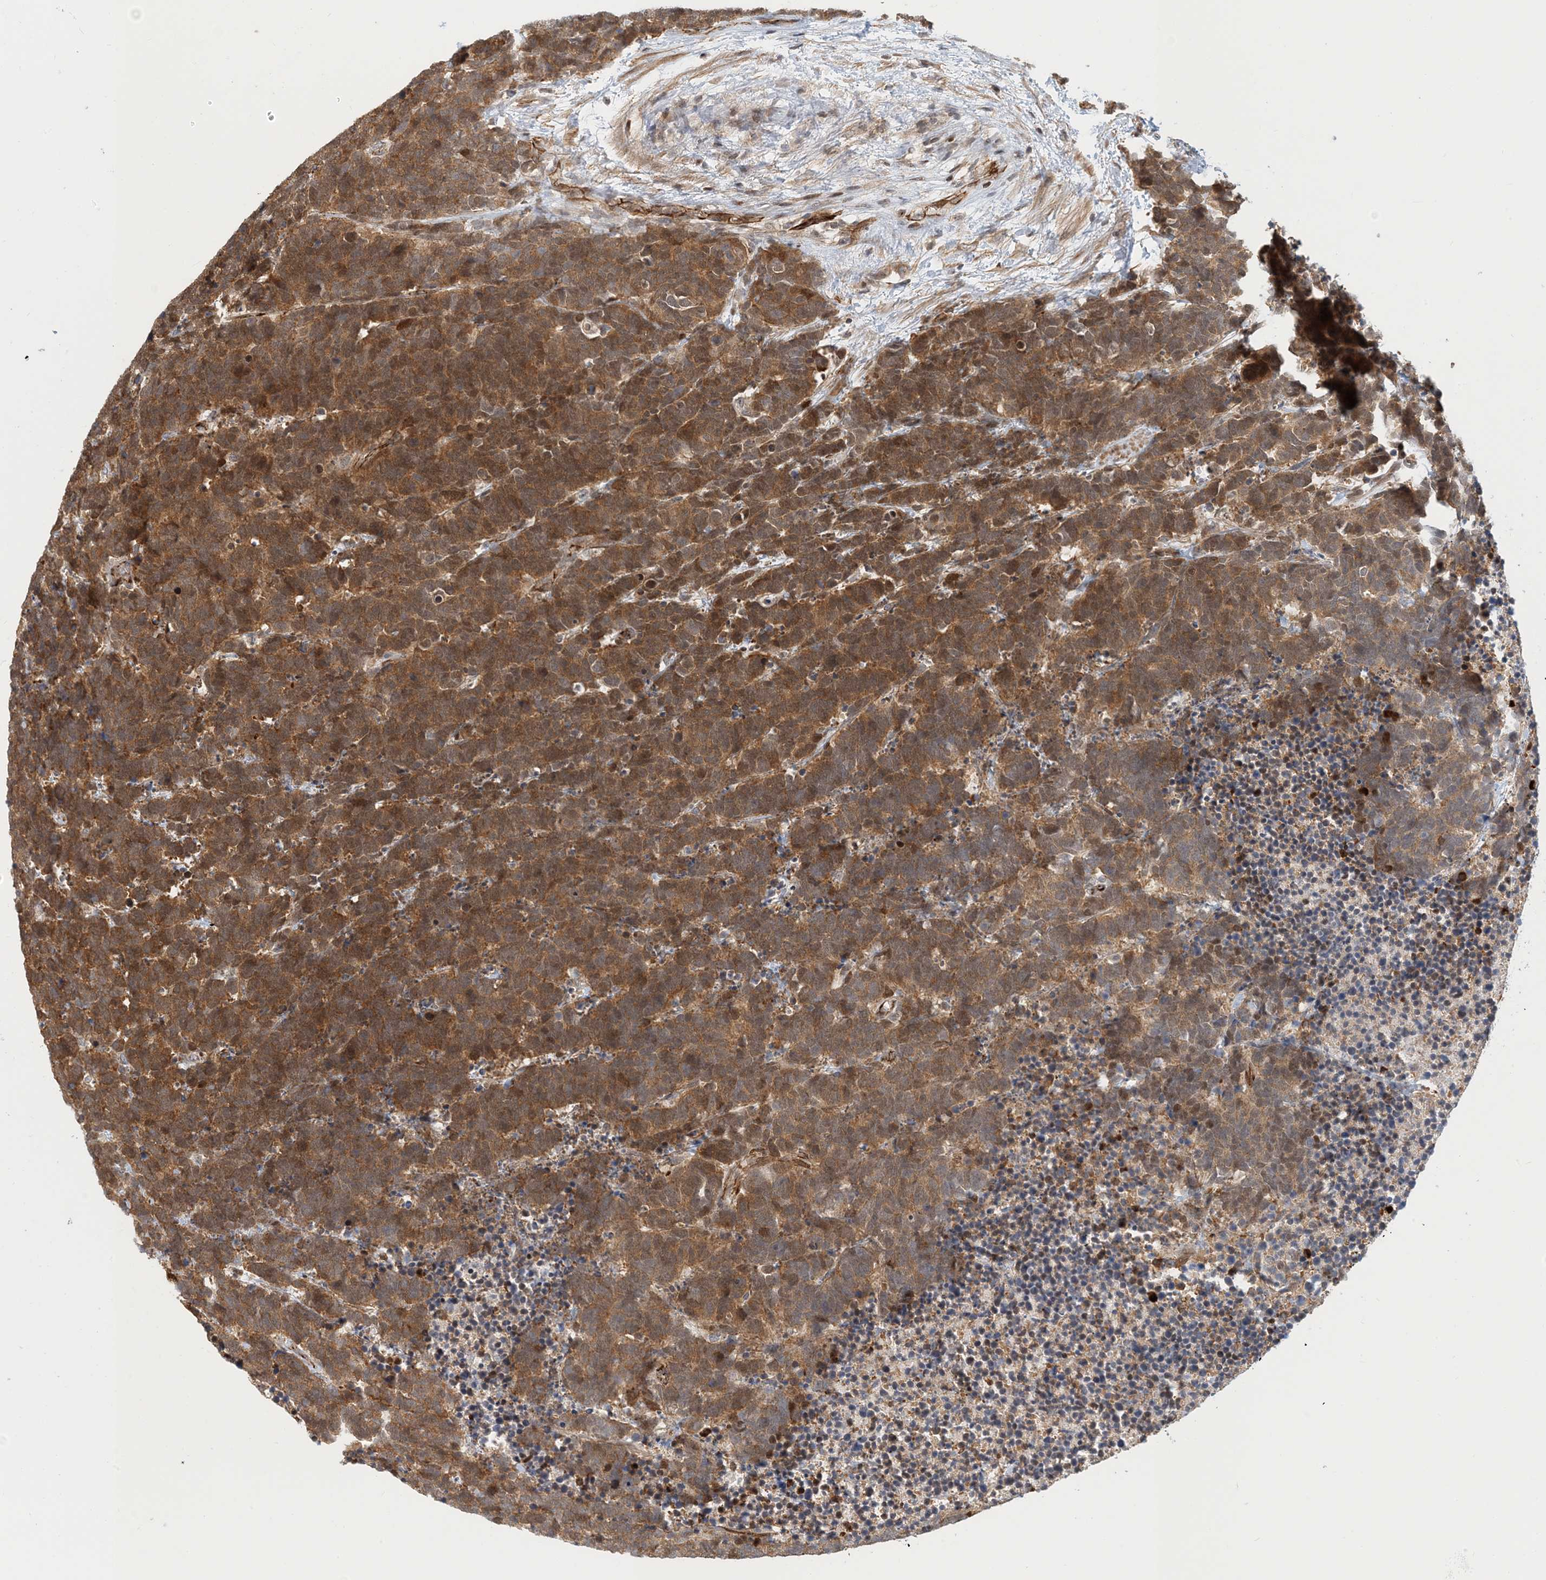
{"staining": {"intensity": "moderate", "quantity": ">75%", "location": "cytoplasmic/membranous"}, "tissue": "carcinoid", "cell_type": "Tumor cells", "image_type": "cancer", "snomed": [{"axis": "morphology", "description": "Carcinoma, NOS"}, {"axis": "morphology", "description": "Carcinoid, malignant, NOS"}, {"axis": "topography", "description": "Urinary bladder"}], "caption": "This photomicrograph exhibits carcinoid stained with IHC to label a protein in brown. The cytoplasmic/membranous of tumor cells show moderate positivity for the protein. Nuclei are counter-stained blue.", "gene": "MAPKBP1", "patient": {"sex": "male", "age": 57}}